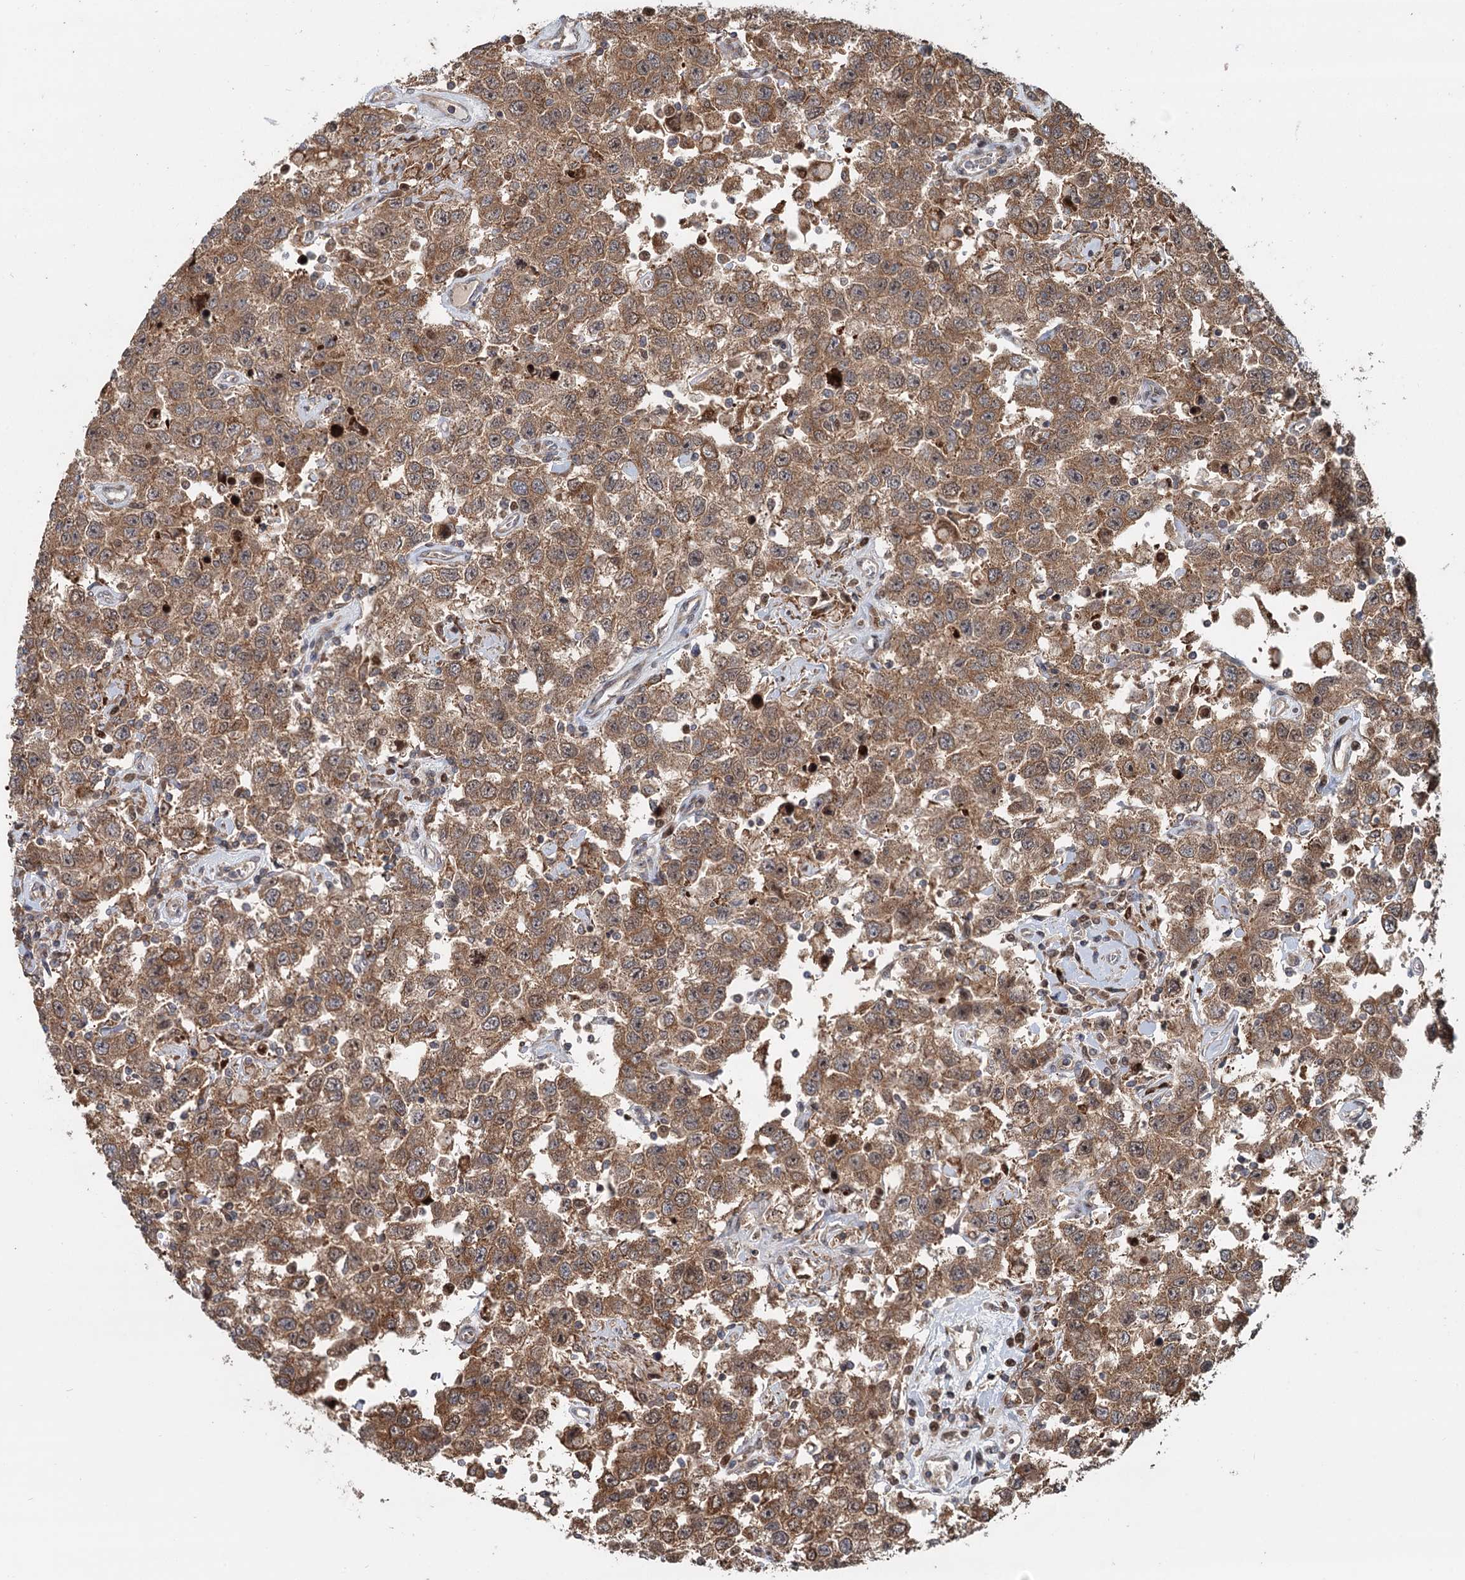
{"staining": {"intensity": "moderate", "quantity": ">75%", "location": "cytoplasmic/membranous"}, "tissue": "testis cancer", "cell_type": "Tumor cells", "image_type": "cancer", "snomed": [{"axis": "morphology", "description": "Seminoma, NOS"}, {"axis": "topography", "description": "Testis"}], "caption": "Approximately >75% of tumor cells in human testis cancer (seminoma) demonstrate moderate cytoplasmic/membranous protein expression as visualized by brown immunohistochemical staining.", "gene": "RNF111", "patient": {"sex": "male", "age": 41}}